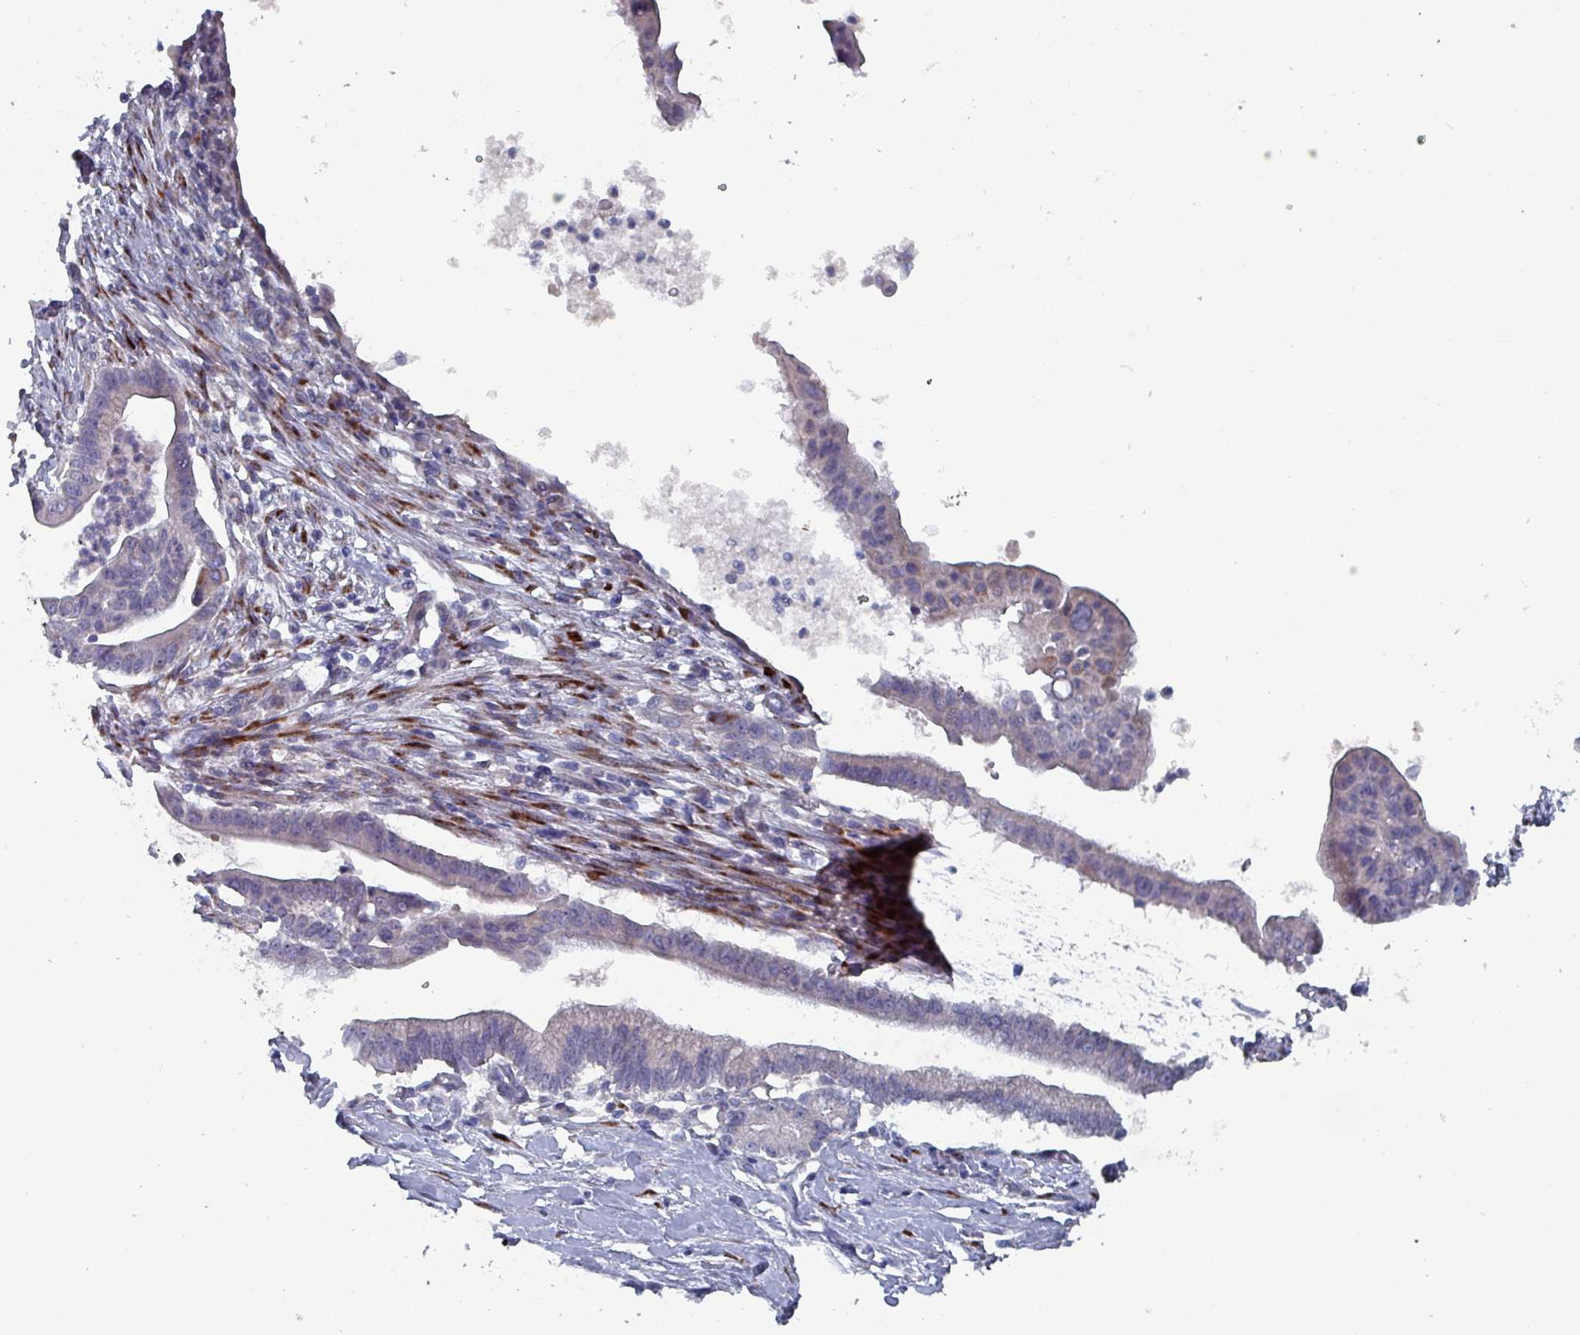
{"staining": {"intensity": "negative", "quantity": "none", "location": "none"}, "tissue": "pancreatic cancer", "cell_type": "Tumor cells", "image_type": "cancer", "snomed": [{"axis": "morphology", "description": "Adenocarcinoma, NOS"}, {"axis": "topography", "description": "Pancreas"}], "caption": "The micrograph demonstrates no significant staining in tumor cells of pancreatic cancer. (DAB immunohistochemistry (IHC) with hematoxylin counter stain).", "gene": "DRD5", "patient": {"sex": "male", "age": 68}}